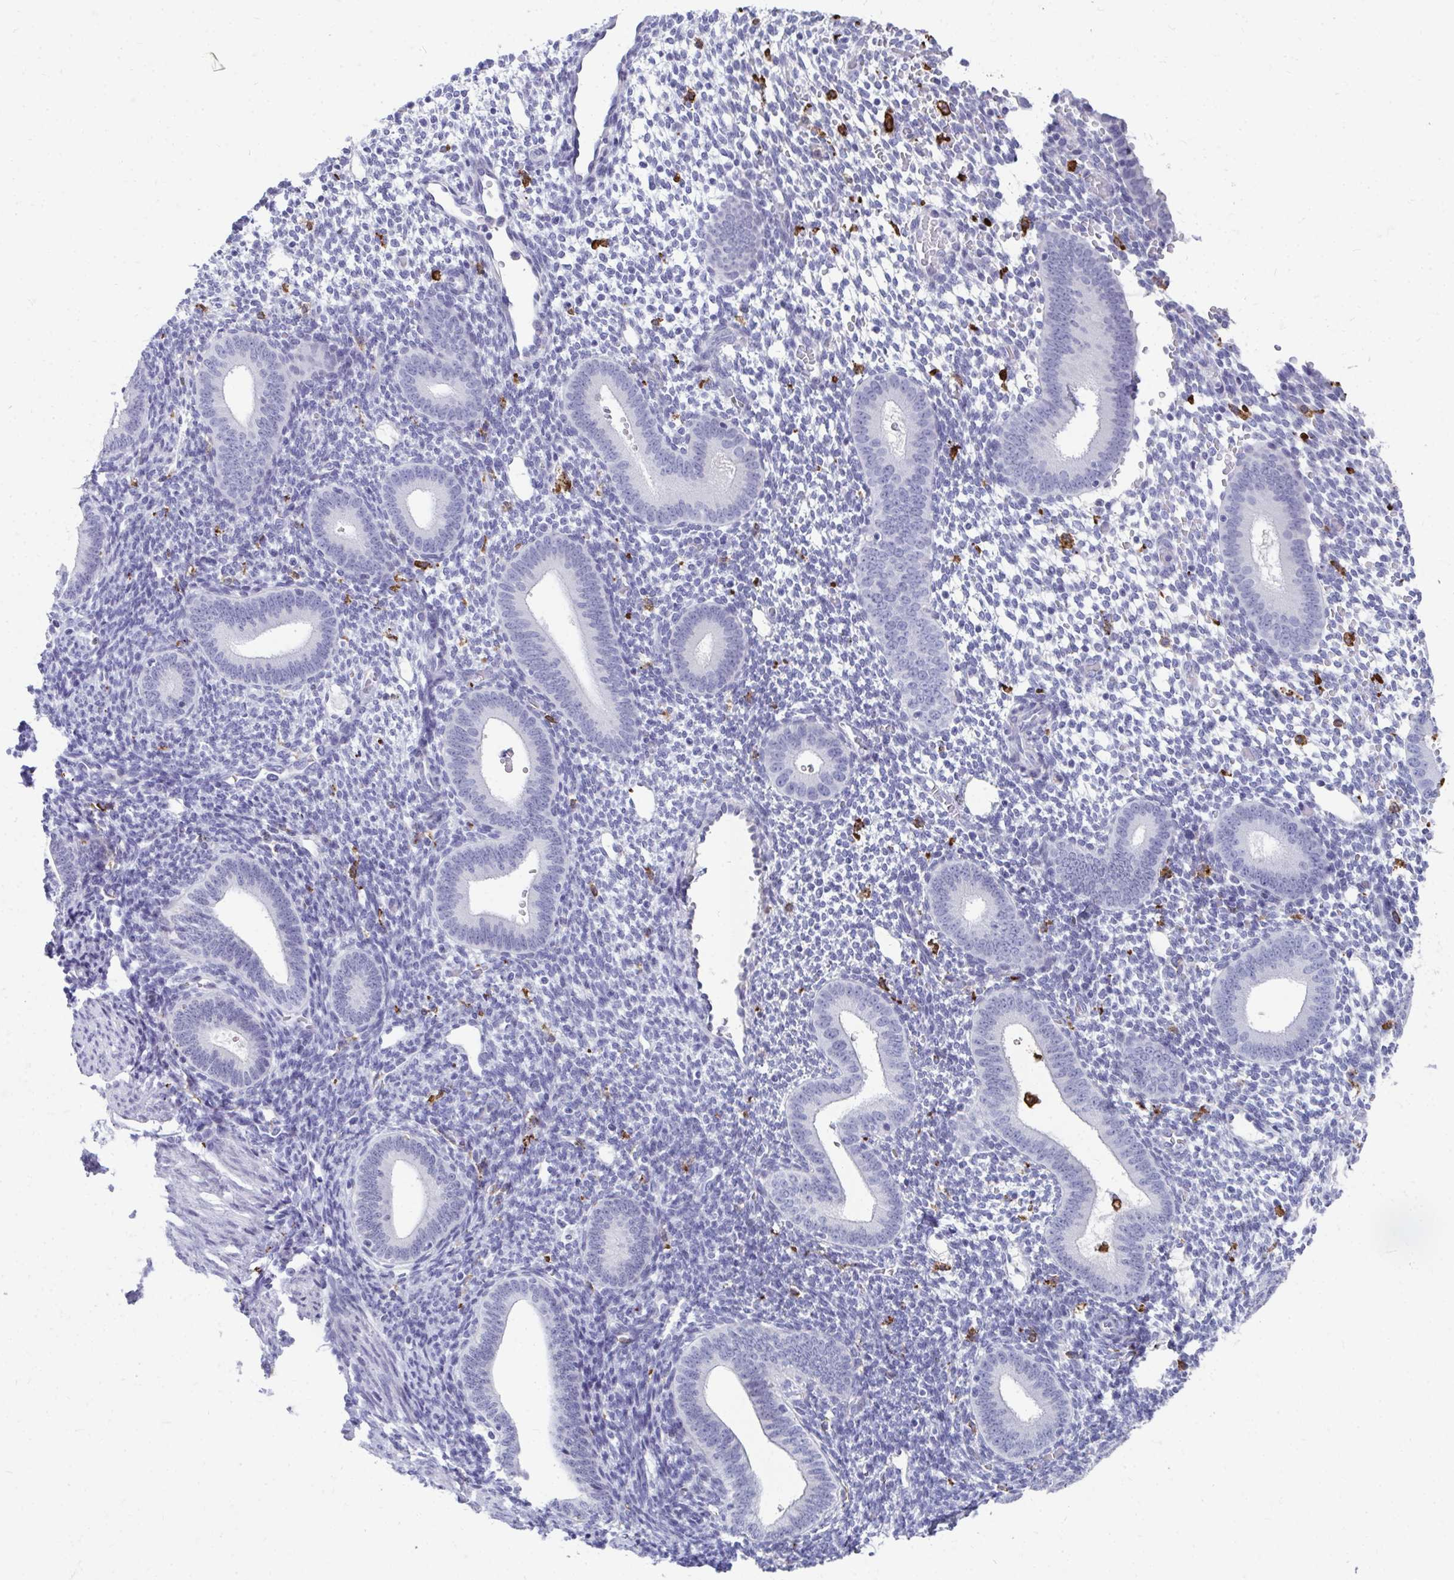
{"staining": {"intensity": "negative", "quantity": "none", "location": "none"}, "tissue": "endometrium", "cell_type": "Cells in endometrial stroma", "image_type": "normal", "snomed": [{"axis": "morphology", "description": "Normal tissue, NOS"}, {"axis": "topography", "description": "Endometrium"}], "caption": "This is an immunohistochemistry (IHC) photomicrograph of unremarkable human endometrium. There is no positivity in cells in endometrial stroma.", "gene": "CD163", "patient": {"sex": "female", "age": 40}}